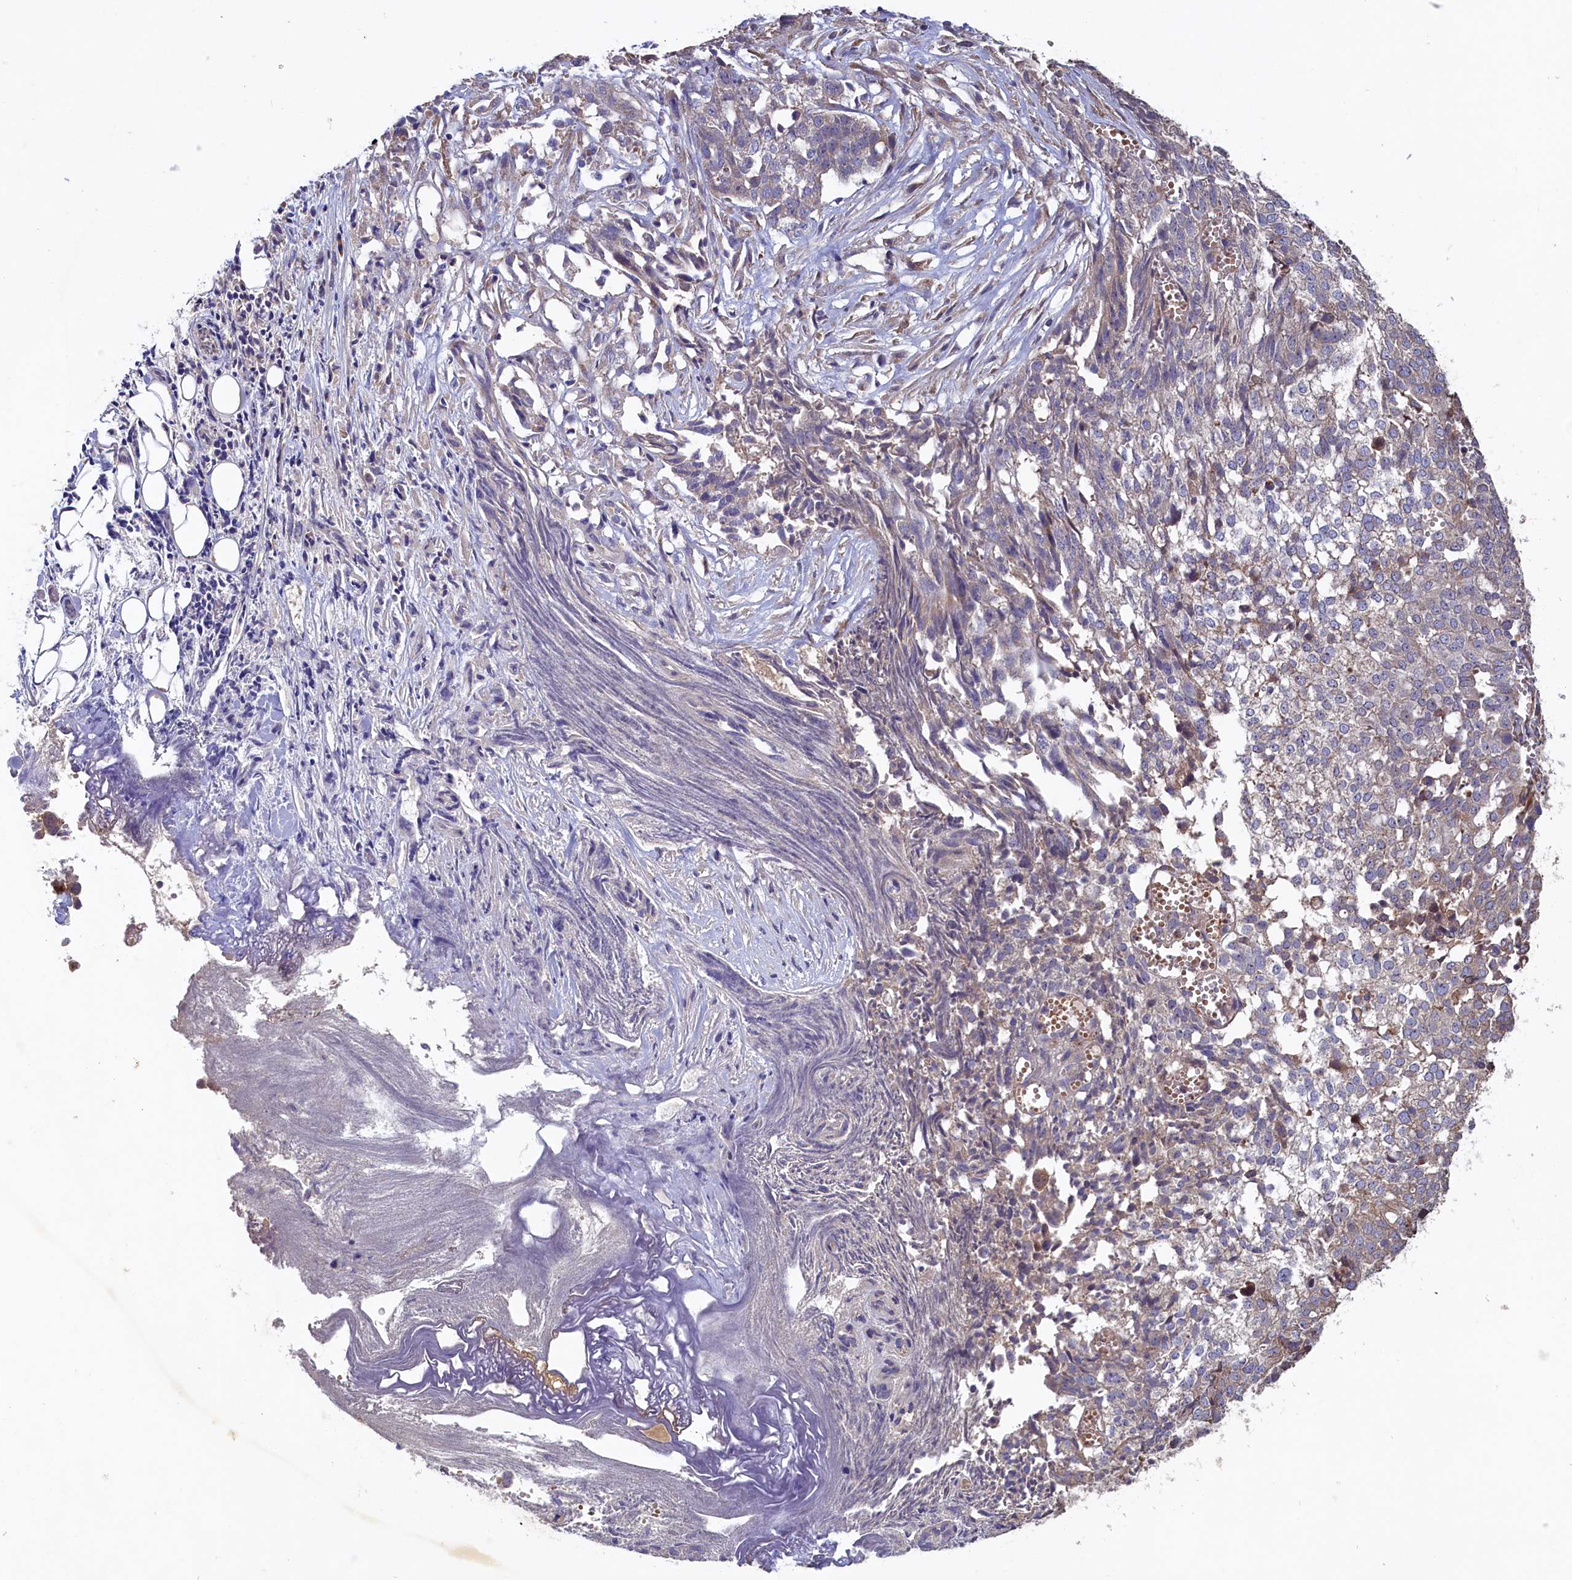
{"staining": {"intensity": "weak", "quantity": "<25%", "location": "cytoplasmic/membranous"}, "tissue": "ovarian cancer", "cell_type": "Tumor cells", "image_type": "cancer", "snomed": [{"axis": "morphology", "description": "Cystadenocarcinoma, serous, NOS"}, {"axis": "topography", "description": "Soft tissue"}, {"axis": "topography", "description": "Ovary"}], "caption": "Immunohistochemical staining of ovarian cancer exhibits no significant staining in tumor cells.", "gene": "GREB1L", "patient": {"sex": "female", "age": 57}}